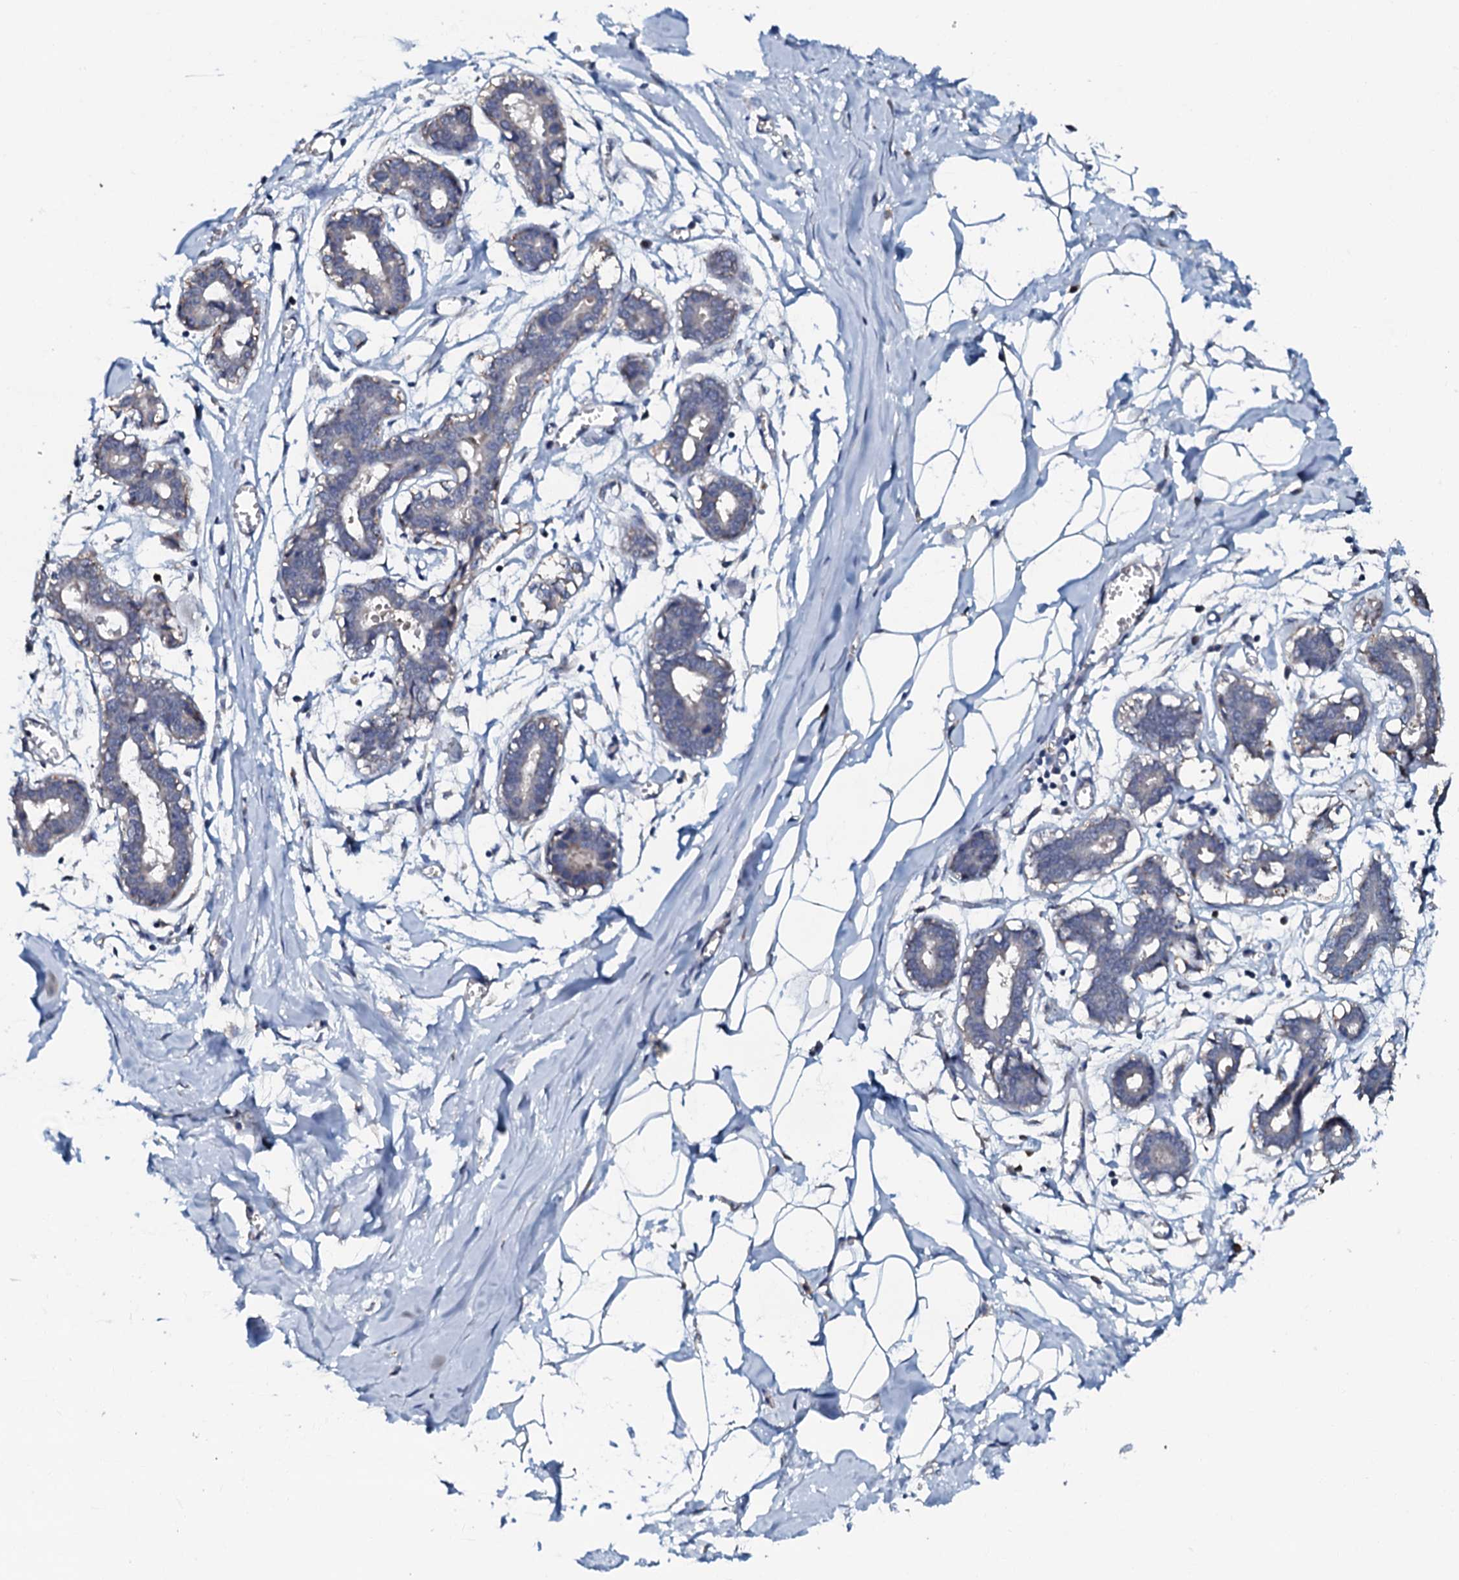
{"staining": {"intensity": "negative", "quantity": "none", "location": "none"}, "tissue": "breast", "cell_type": "Adipocytes", "image_type": "normal", "snomed": [{"axis": "morphology", "description": "Normal tissue, NOS"}, {"axis": "topography", "description": "Breast"}], "caption": "DAB (3,3'-diaminobenzidine) immunohistochemical staining of normal human breast displays no significant staining in adipocytes.", "gene": "CPNE2", "patient": {"sex": "female", "age": 27}}